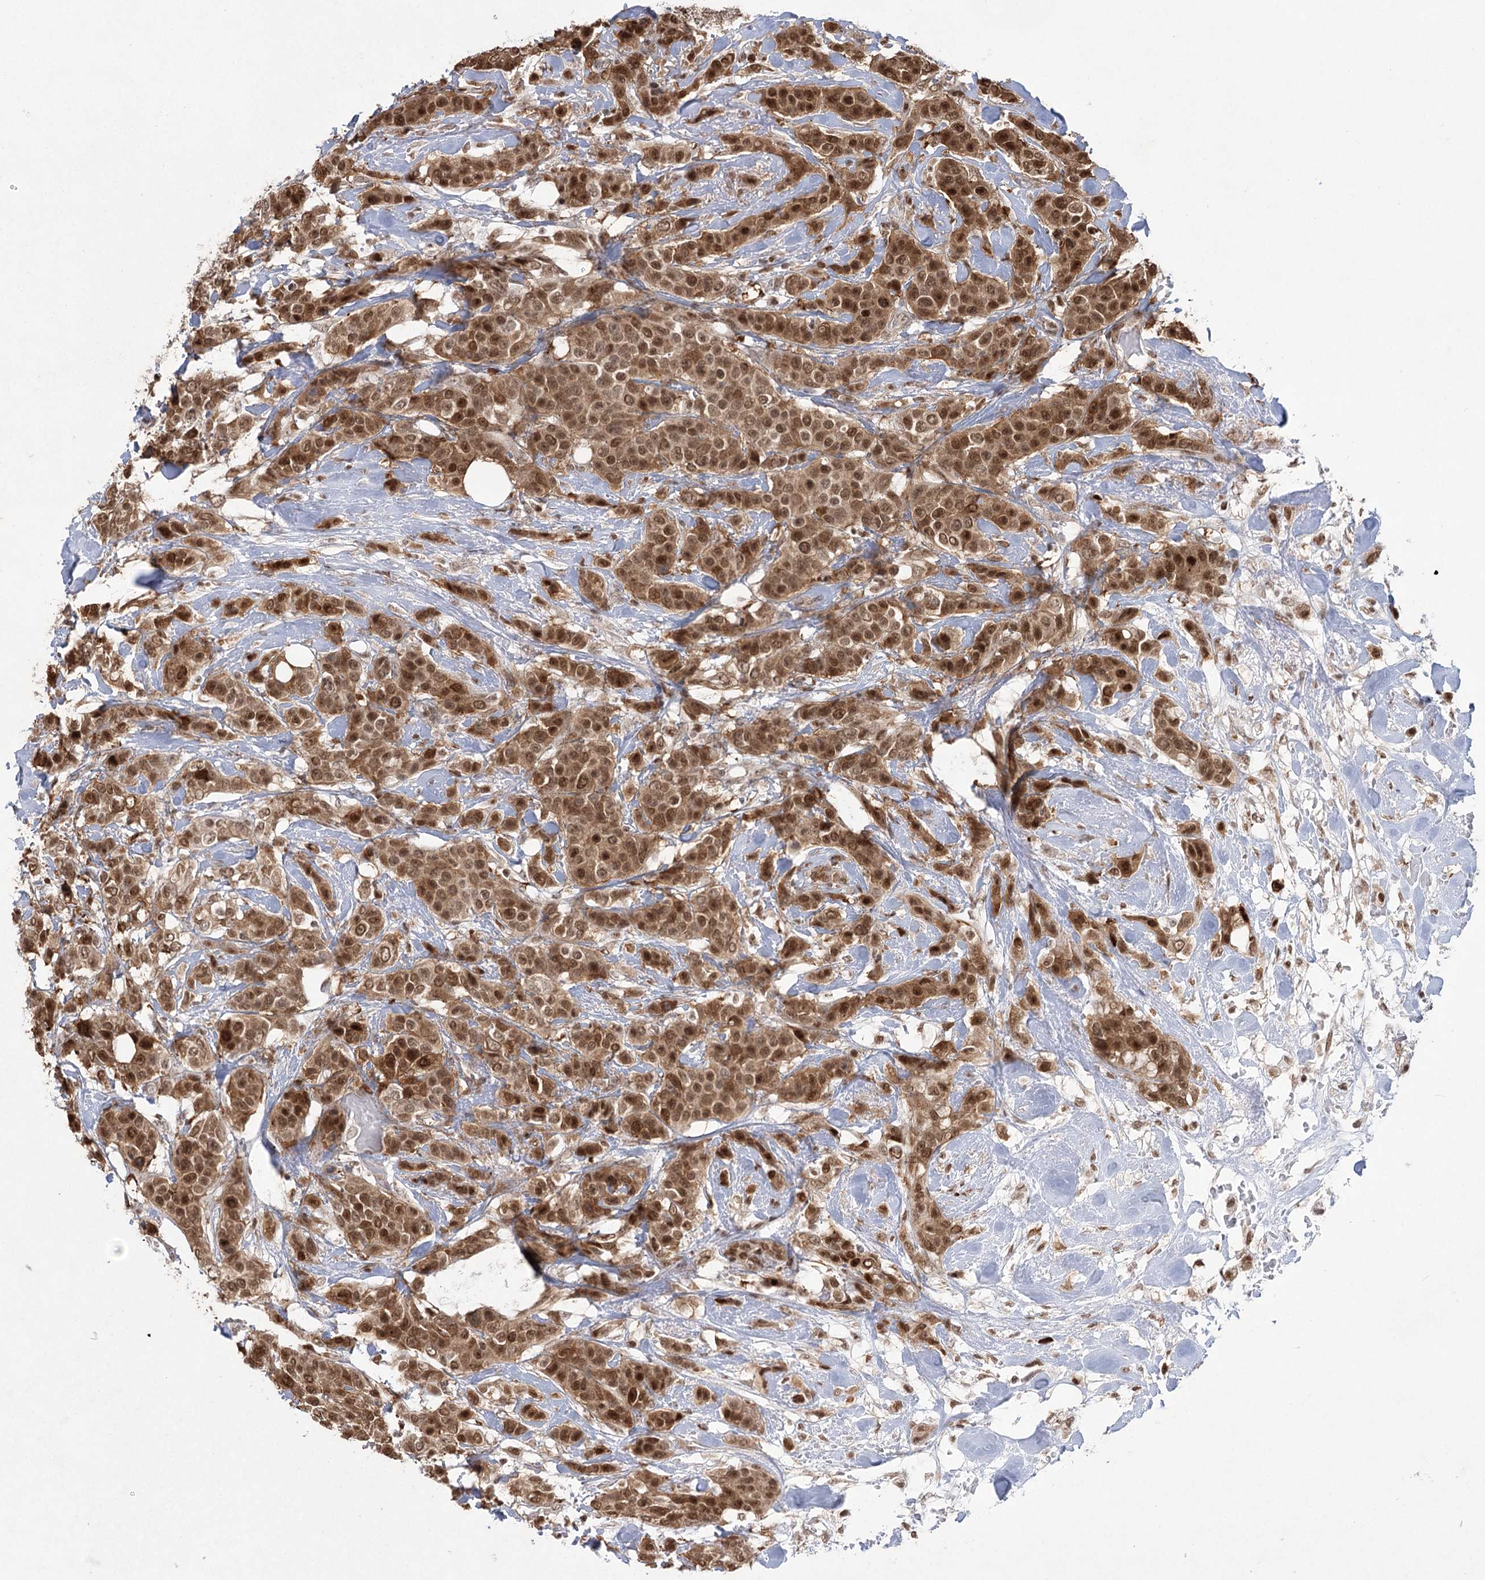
{"staining": {"intensity": "moderate", "quantity": ">75%", "location": "cytoplasmic/membranous,nuclear"}, "tissue": "breast cancer", "cell_type": "Tumor cells", "image_type": "cancer", "snomed": [{"axis": "morphology", "description": "Lobular carcinoma"}, {"axis": "topography", "description": "Breast"}], "caption": "Immunohistochemistry of lobular carcinoma (breast) displays medium levels of moderate cytoplasmic/membranous and nuclear expression in approximately >75% of tumor cells.", "gene": "ZCCHC8", "patient": {"sex": "female", "age": 51}}